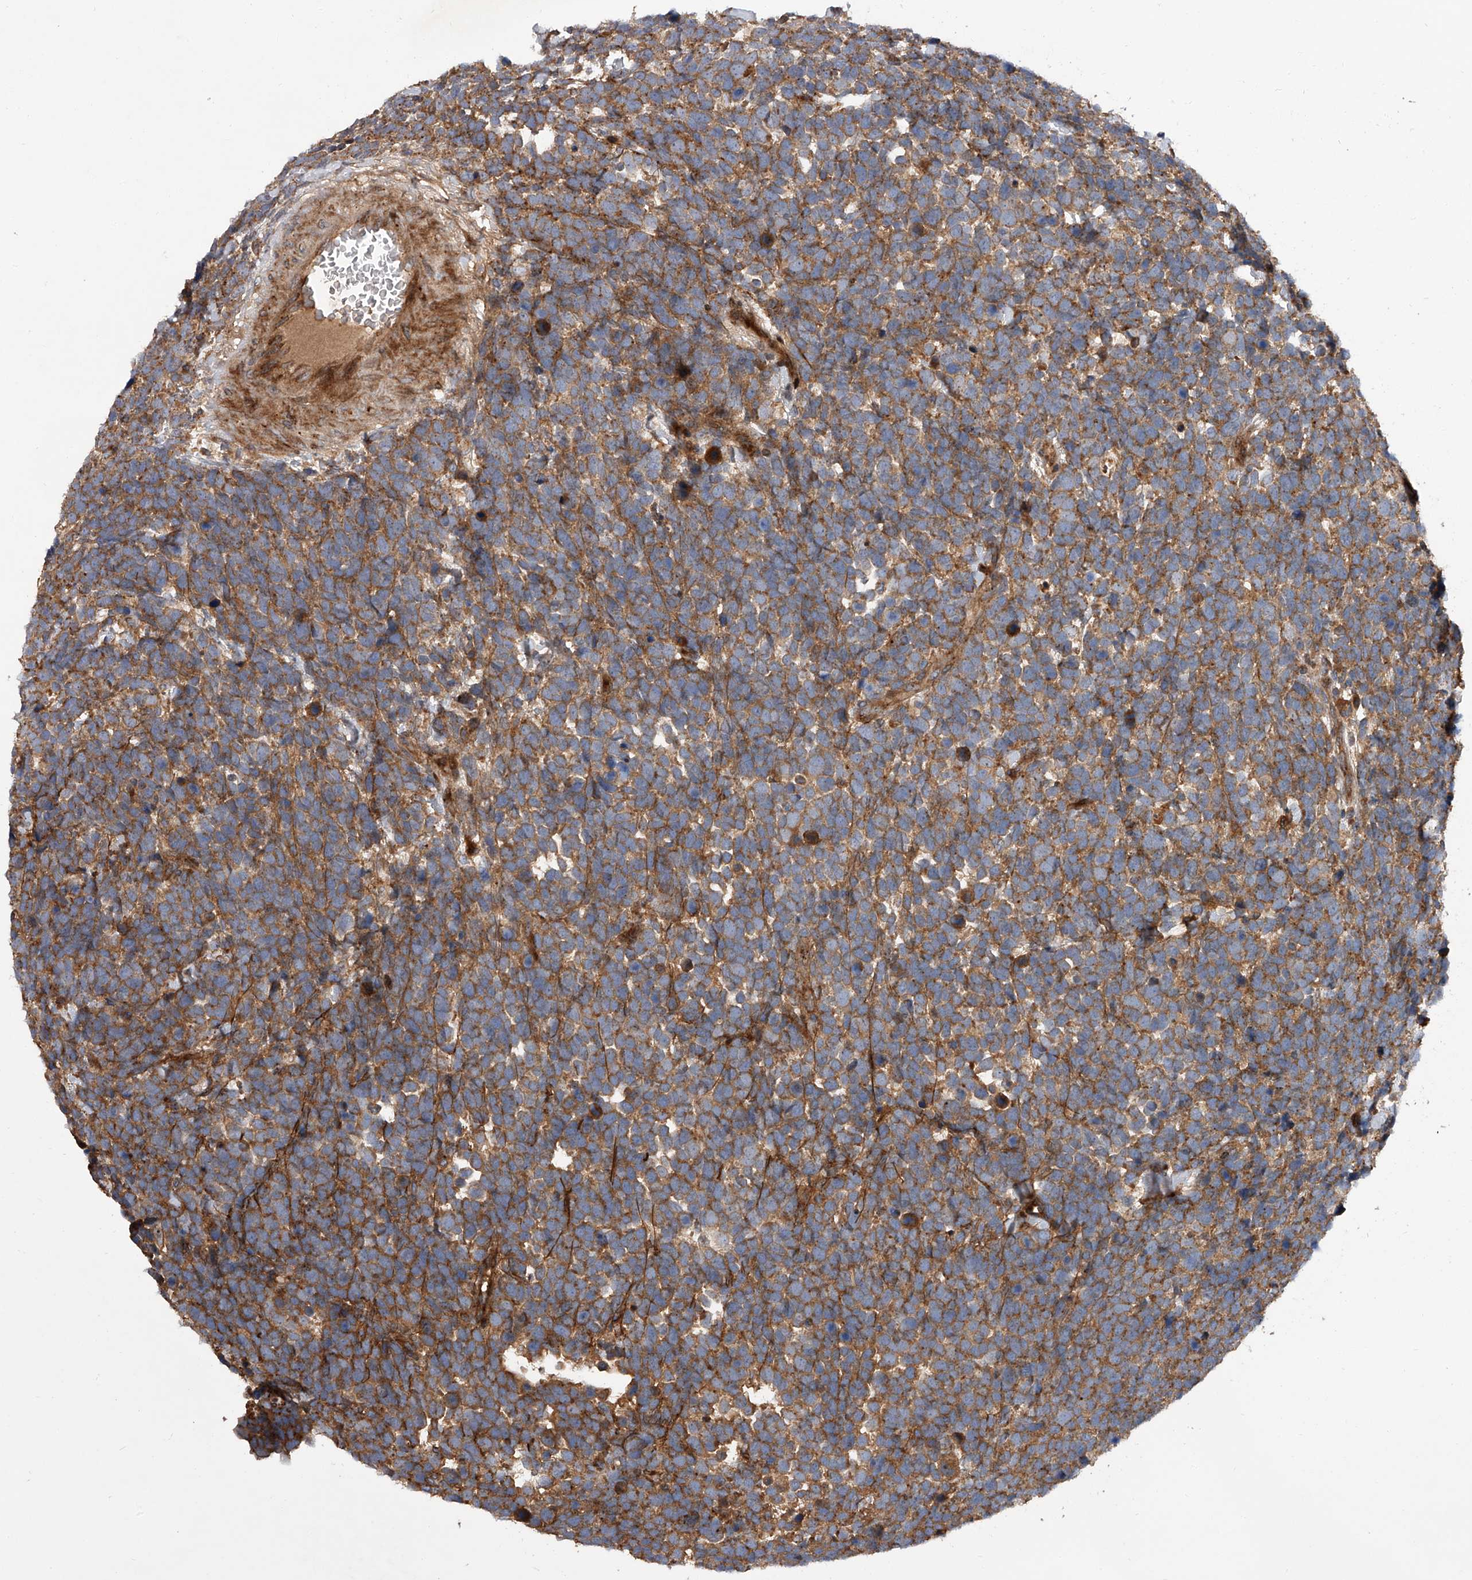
{"staining": {"intensity": "moderate", "quantity": ">75%", "location": "cytoplasmic/membranous"}, "tissue": "urothelial cancer", "cell_type": "Tumor cells", "image_type": "cancer", "snomed": [{"axis": "morphology", "description": "Urothelial carcinoma, High grade"}, {"axis": "topography", "description": "Urinary bladder"}], "caption": "IHC staining of urothelial cancer, which displays medium levels of moderate cytoplasmic/membranous staining in about >75% of tumor cells indicating moderate cytoplasmic/membranous protein expression. The staining was performed using DAB (brown) for protein detection and nuclei were counterstained in hematoxylin (blue).", "gene": "USP47", "patient": {"sex": "female", "age": 82}}